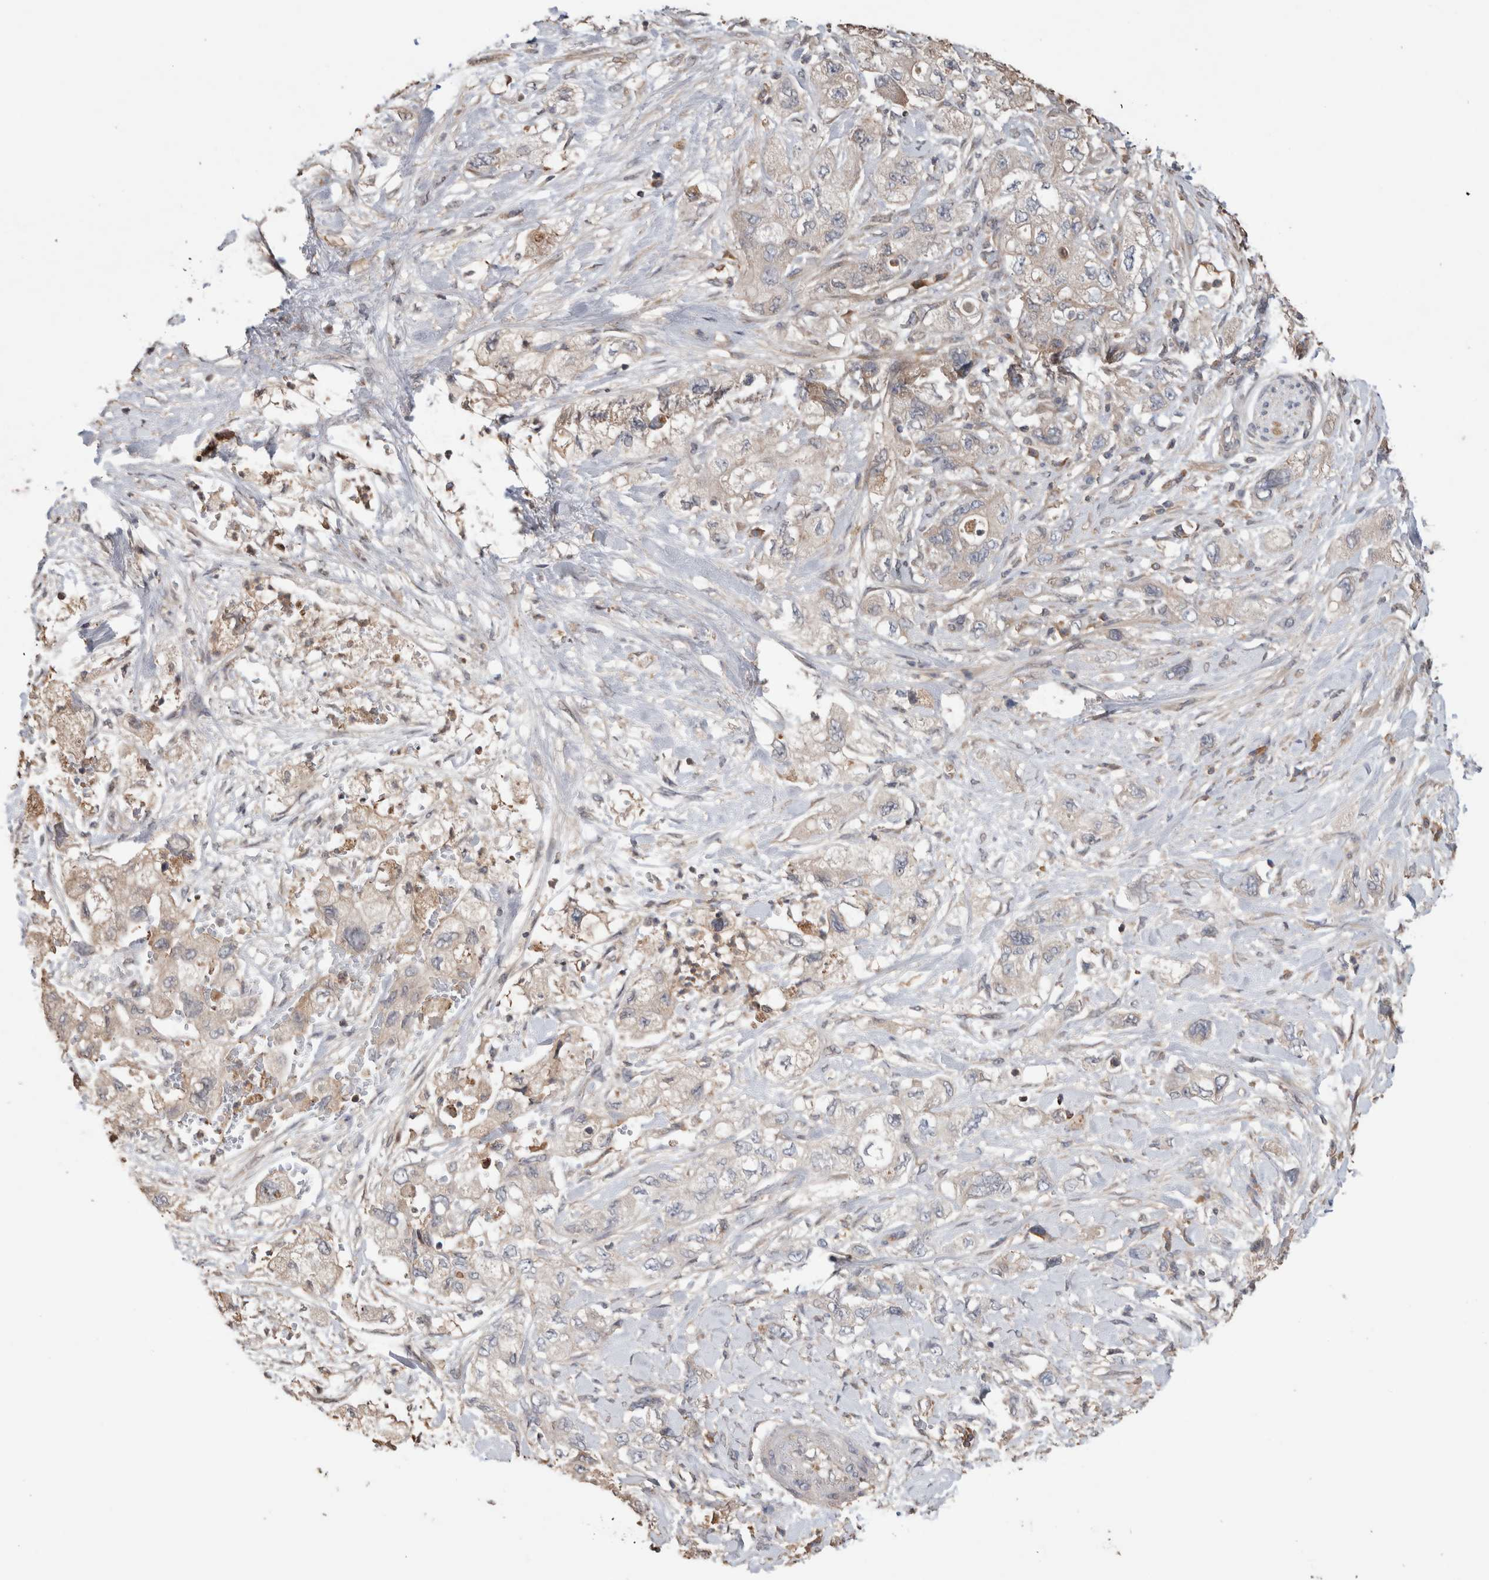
{"staining": {"intensity": "weak", "quantity": ">75%", "location": "cytoplasmic/membranous"}, "tissue": "pancreatic cancer", "cell_type": "Tumor cells", "image_type": "cancer", "snomed": [{"axis": "morphology", "description": "Adenocarcinoma, NOS"}, {"axis": "topography", "description": "Pancreas"}], "caption": "A low amount of weak cytoplasmic/membranous positivity is appreciated in approximately >75% of tumor cells in adenocarcinoma (pancreatic) tissue.", "gene": "TRIM5", "patient": {"sex": "female", "age": 73}}